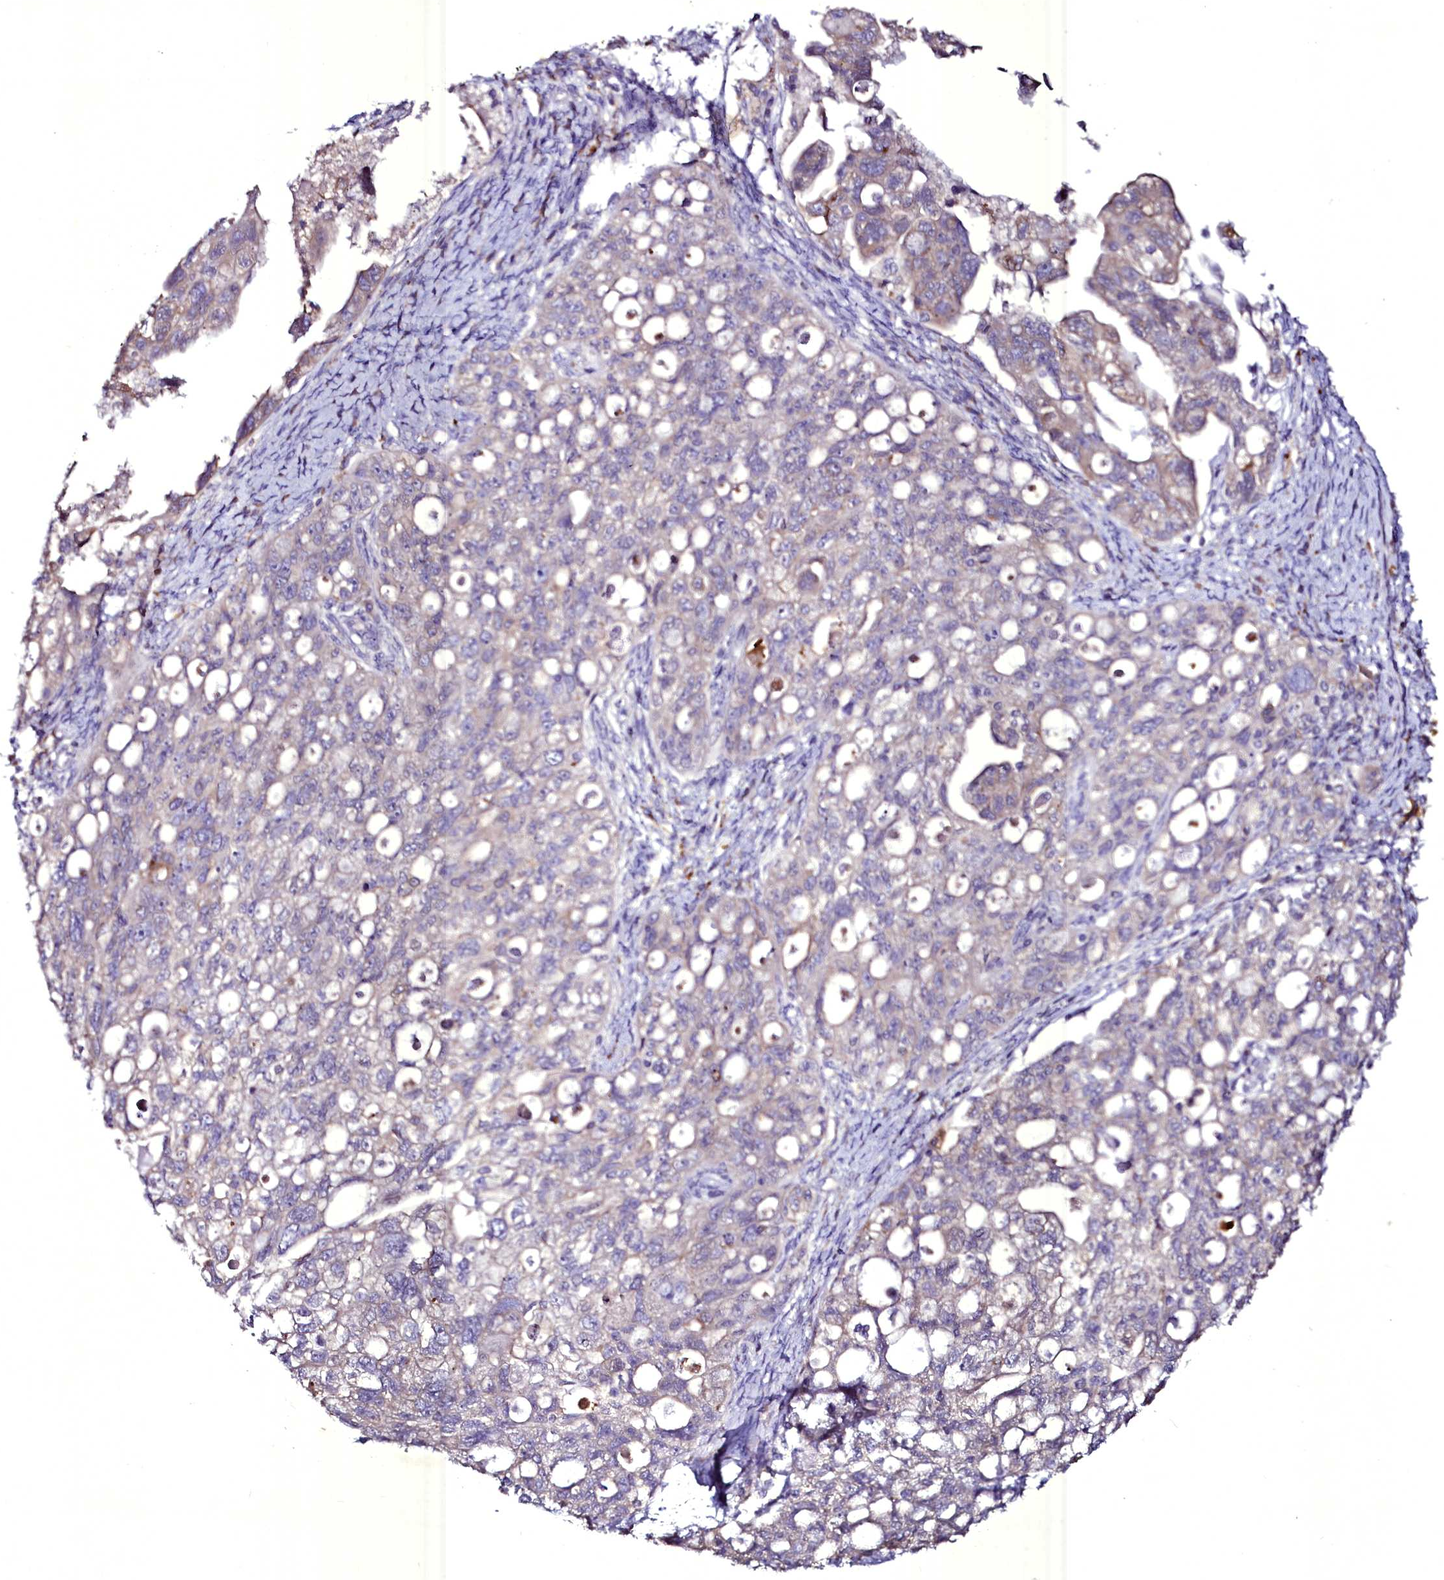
{"staining": {"intensity": "negative", "quantity": "none", "location": "none"}, "tissue": "ovarian cancer", "cell_type": "Tumor cells", "image_type": "cancer", "snomed": [{"axis": "morphology", "description": "Carcinoma, NOS"}, {"axis": "morphology", "description": "Cystadenocarcinoma, serous, NOS"}, {"axis": "topography", "description": "Ovary"}], "caption": "This is an immunohistochemistry (IHC) histopathology image of ovarian cancer (serous cystadenocarcinoma). There is no positivity in tumor cells.", "gene": "SELENOT", "patient": {"sex": "female", "age": 69}}